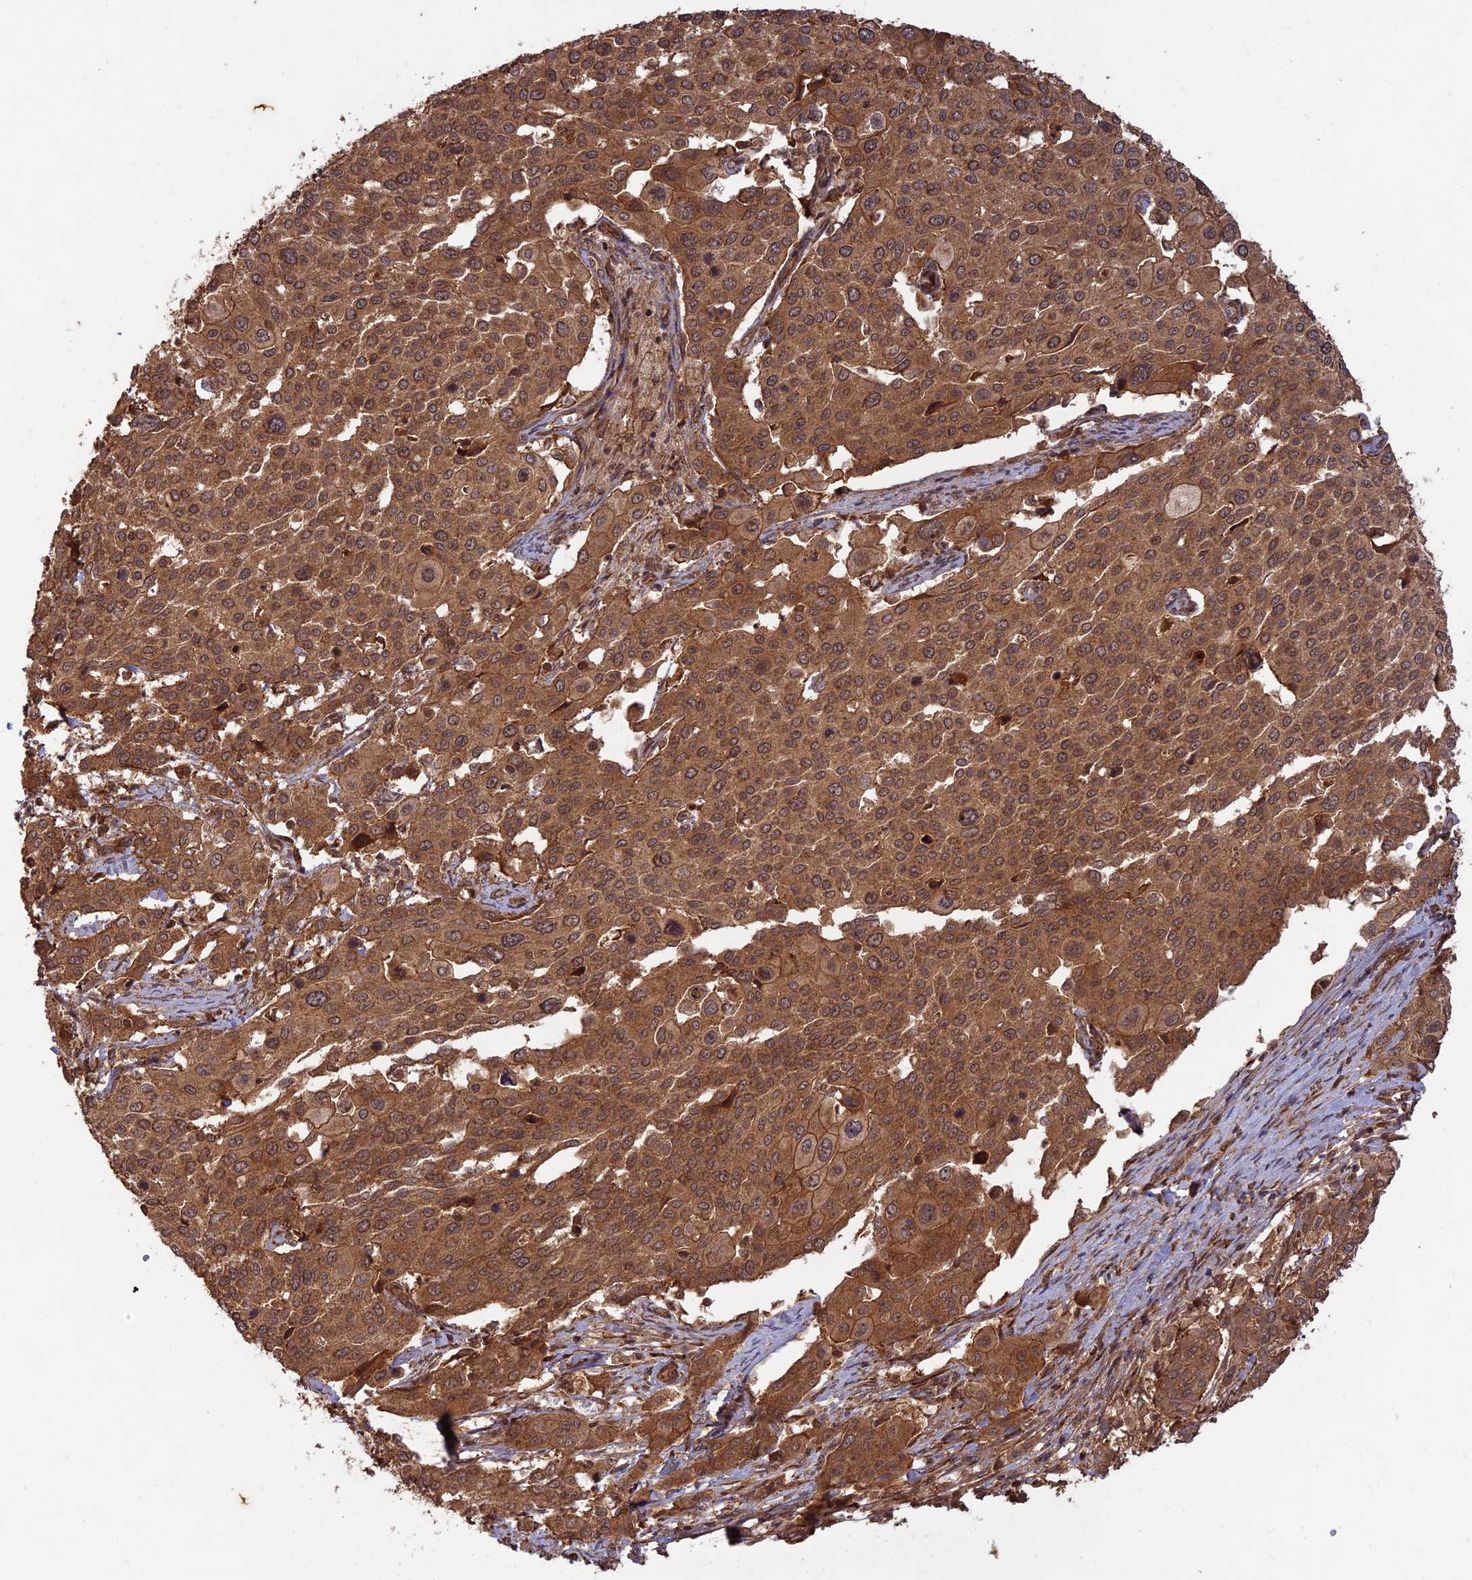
{"staining": {"intensity": "strong", "quantity": ">75%", "location": "cytoplasmic/membranous,nuclear"}, "tissue": "cervical cancer", "cell_type": "Tumor cells", "image_type": "cancer", "snomed": [{"axis": "morphology", "description": "Squamous cell carcinoma, NOS"}, {"axis": "topography", "description": "Cervix"}], "caption": "DAB (3,3'-diaminobenzidine) immunohistochemical staining of squamous cell carcinoma (cervical) exhibits strong cytoplasmic/membranous and nuclear protein positivity in about >75% of tumor cells. Ihc stains the protein in brown and the nuclei are stained blue.", "gene": "CCDC174", "patient": {"sex": "female", "age": 44}}